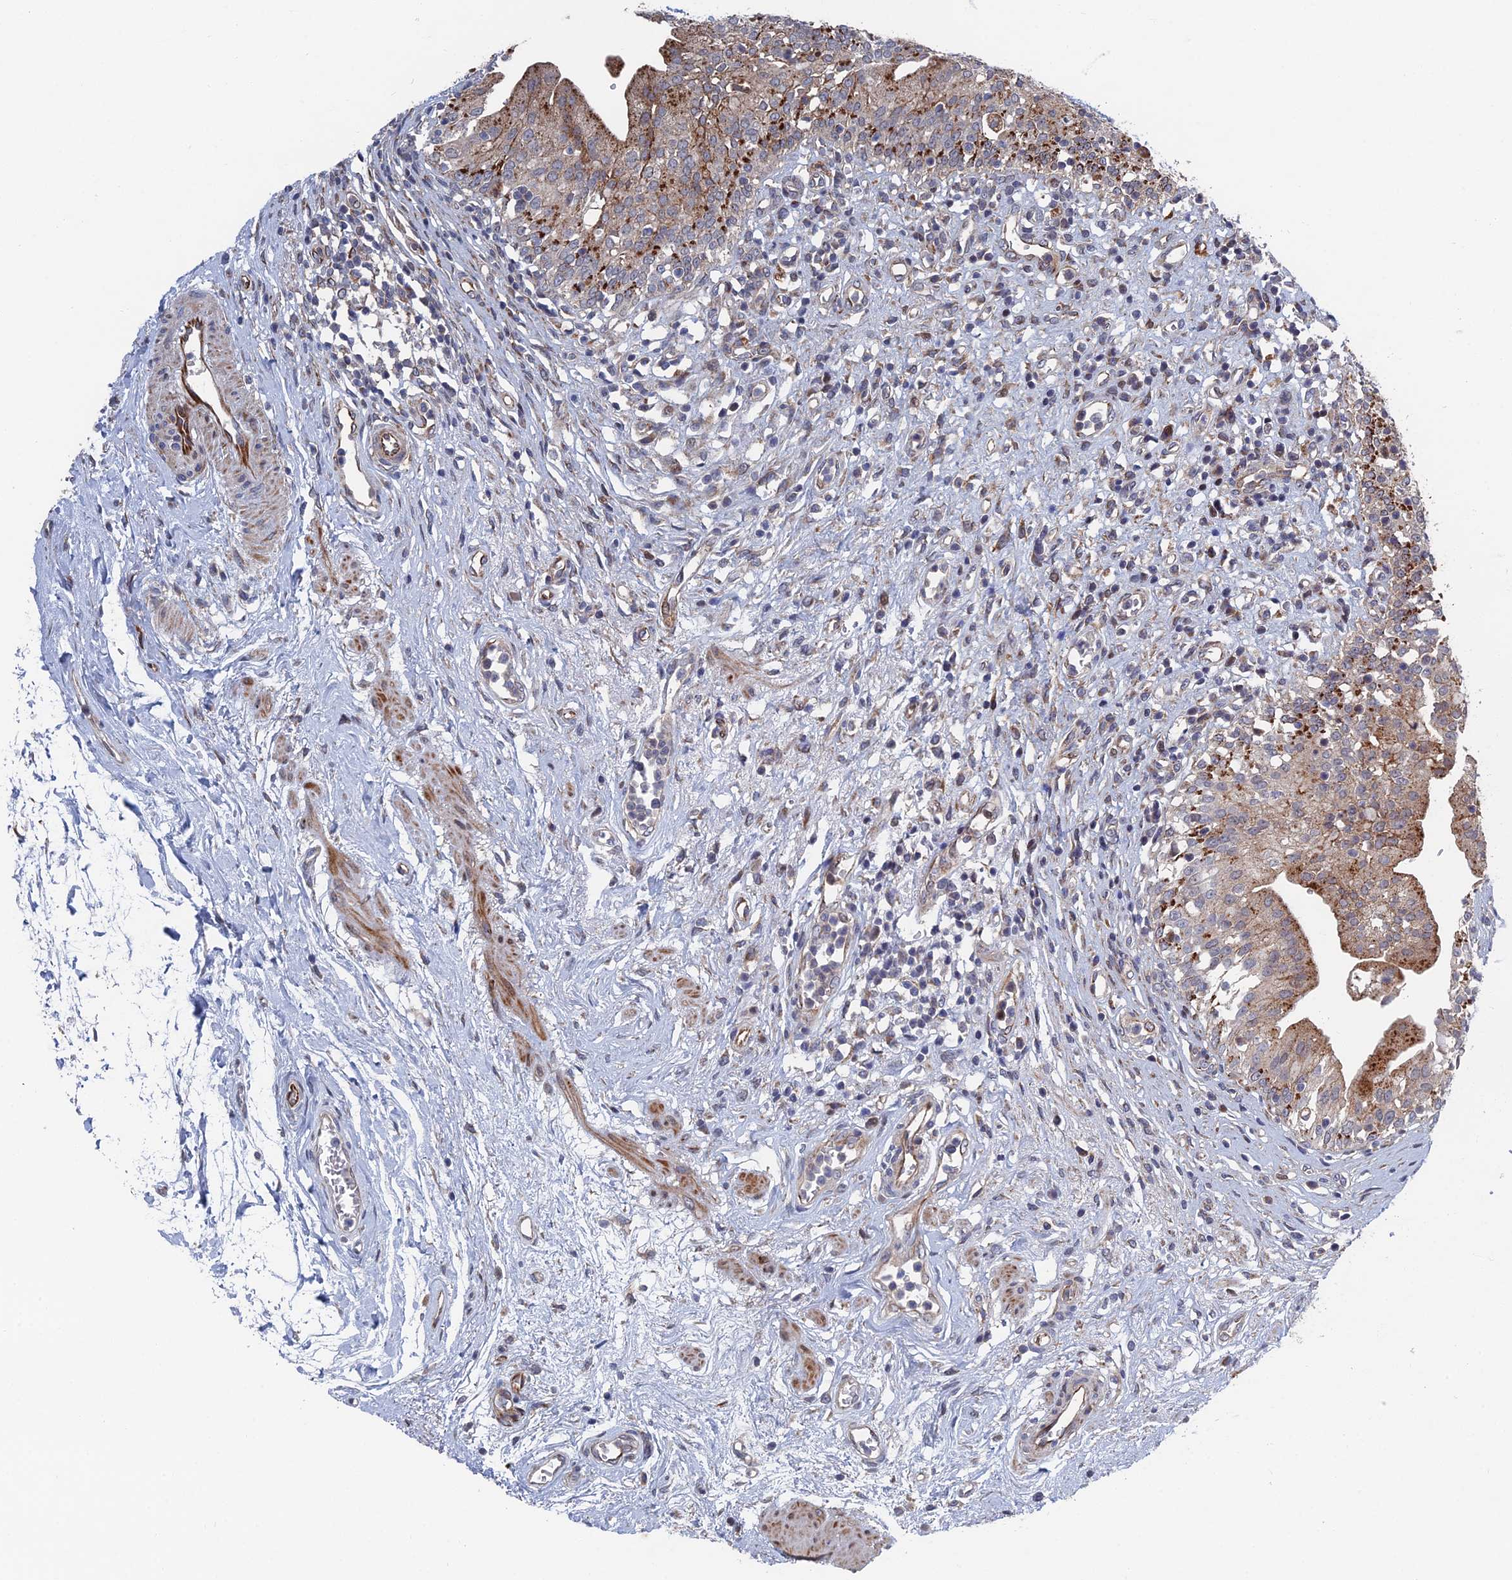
{"staining": {"intensity": "strong", "quantity": "<25%", "location": "cytoplasmic/membranous"}, "tissue": "urinary bladder", "cell_type": "Urothelial cells", "image_type": "normal", "snomed": [{"axis": "morphology", "description": "Normal tissue, NOS"}, {"axis": "morphology", "description": "Inflammation, NOS"}, {"axis": "topography", "description": "Urinary bladder"}], "caption": "Protein analysis of unremarkable urinary bladder displays strong cytoplasmic/membranous staining in about <25% of urothelial cells.", "gene": "GTF2IRD1", "patient": {"sex": "male", "age": 63}}